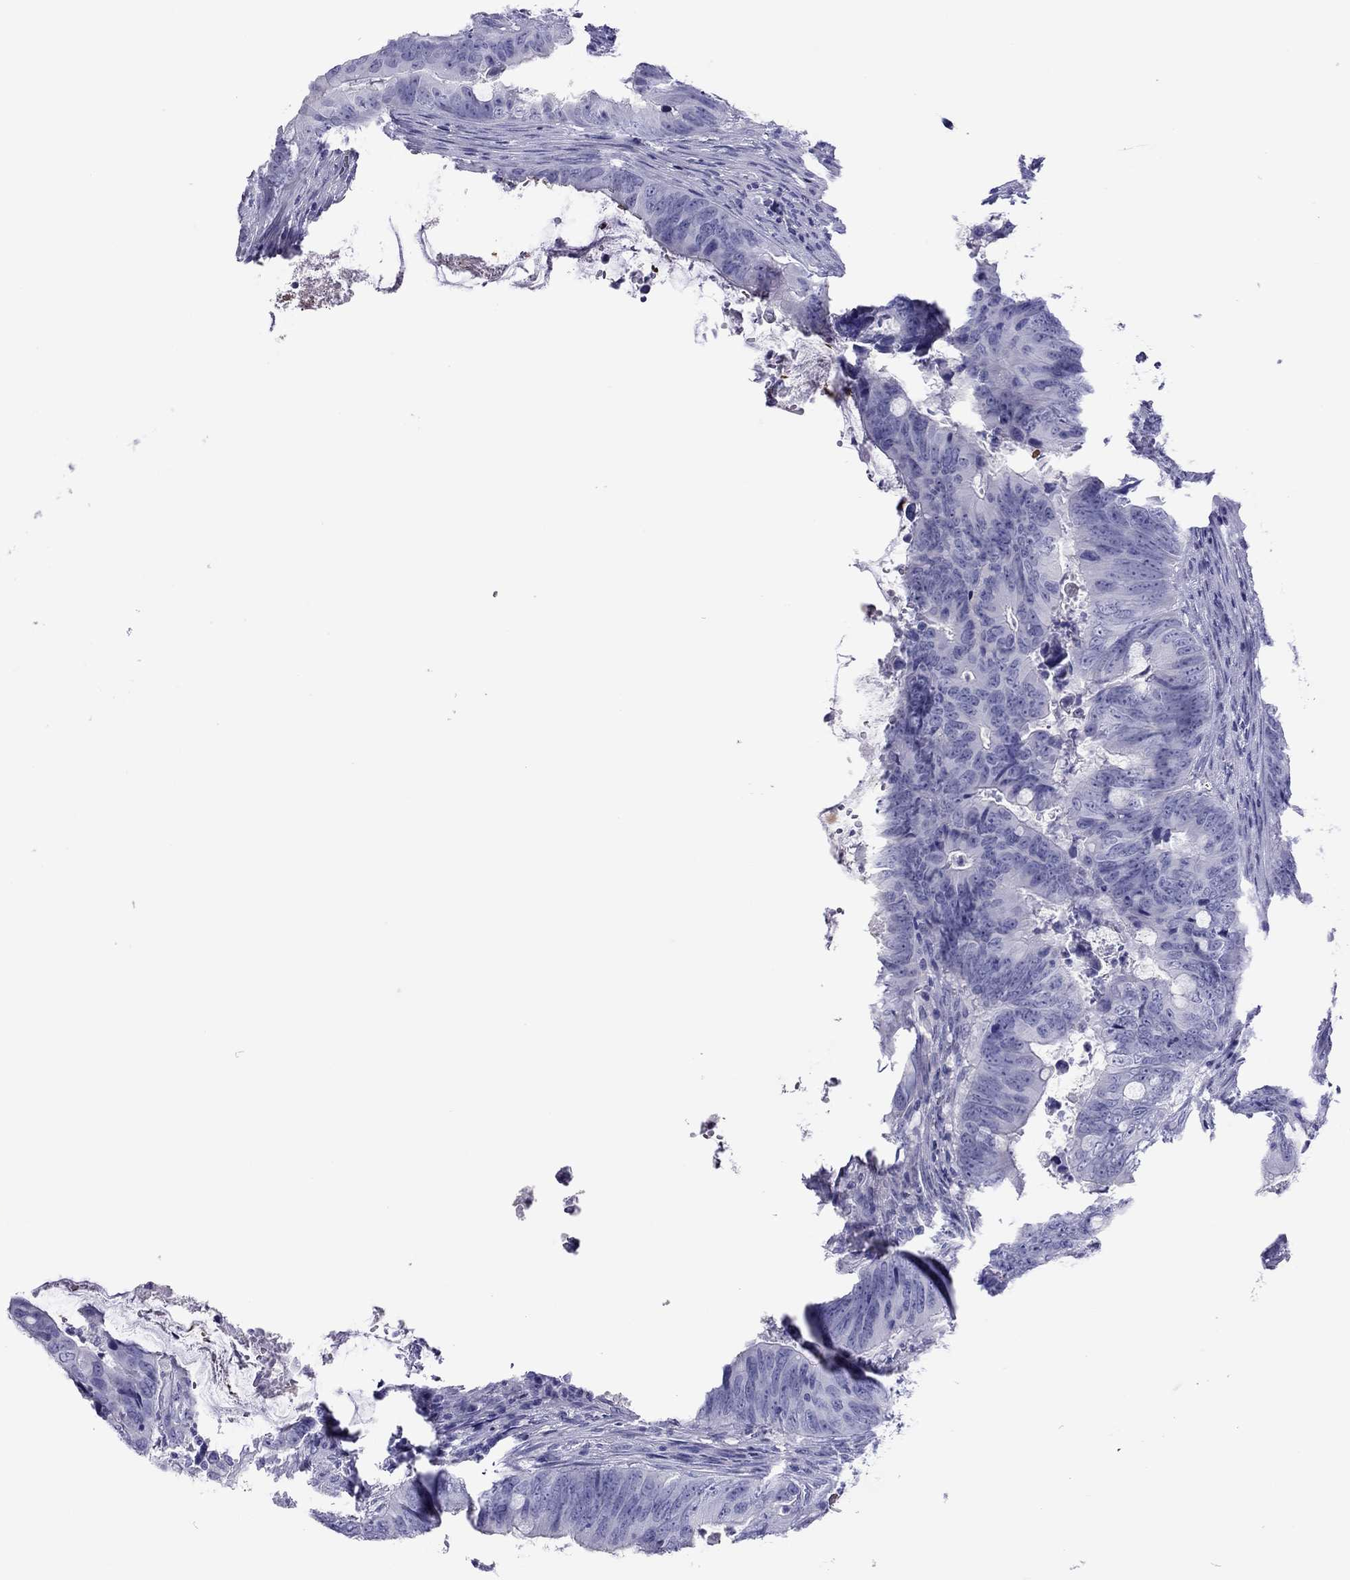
{"staining": {"intensity": "negative", "quantity": "none", "location": "none"}, "tissue": "colorectal cancer", "cell_type": "Tumor cells", "image_type": "cancer", "snomed": [{"axis": "morphology", "description": "Adenocarcinoma, NOS"}, {"axis": "topography", "description": "Colon"}], "caption": "There is no significant staining in tumor cells of colorectal adenocarcinoma. Brightfield microscopy of immunohistochemistry stained with DAB (3,3'-diaminobenzidine) (brown) and hematoxylin (blue), captured at high magnification.", "gene": "PTPRN", "patient": {"sex": "female", "age": 82}}